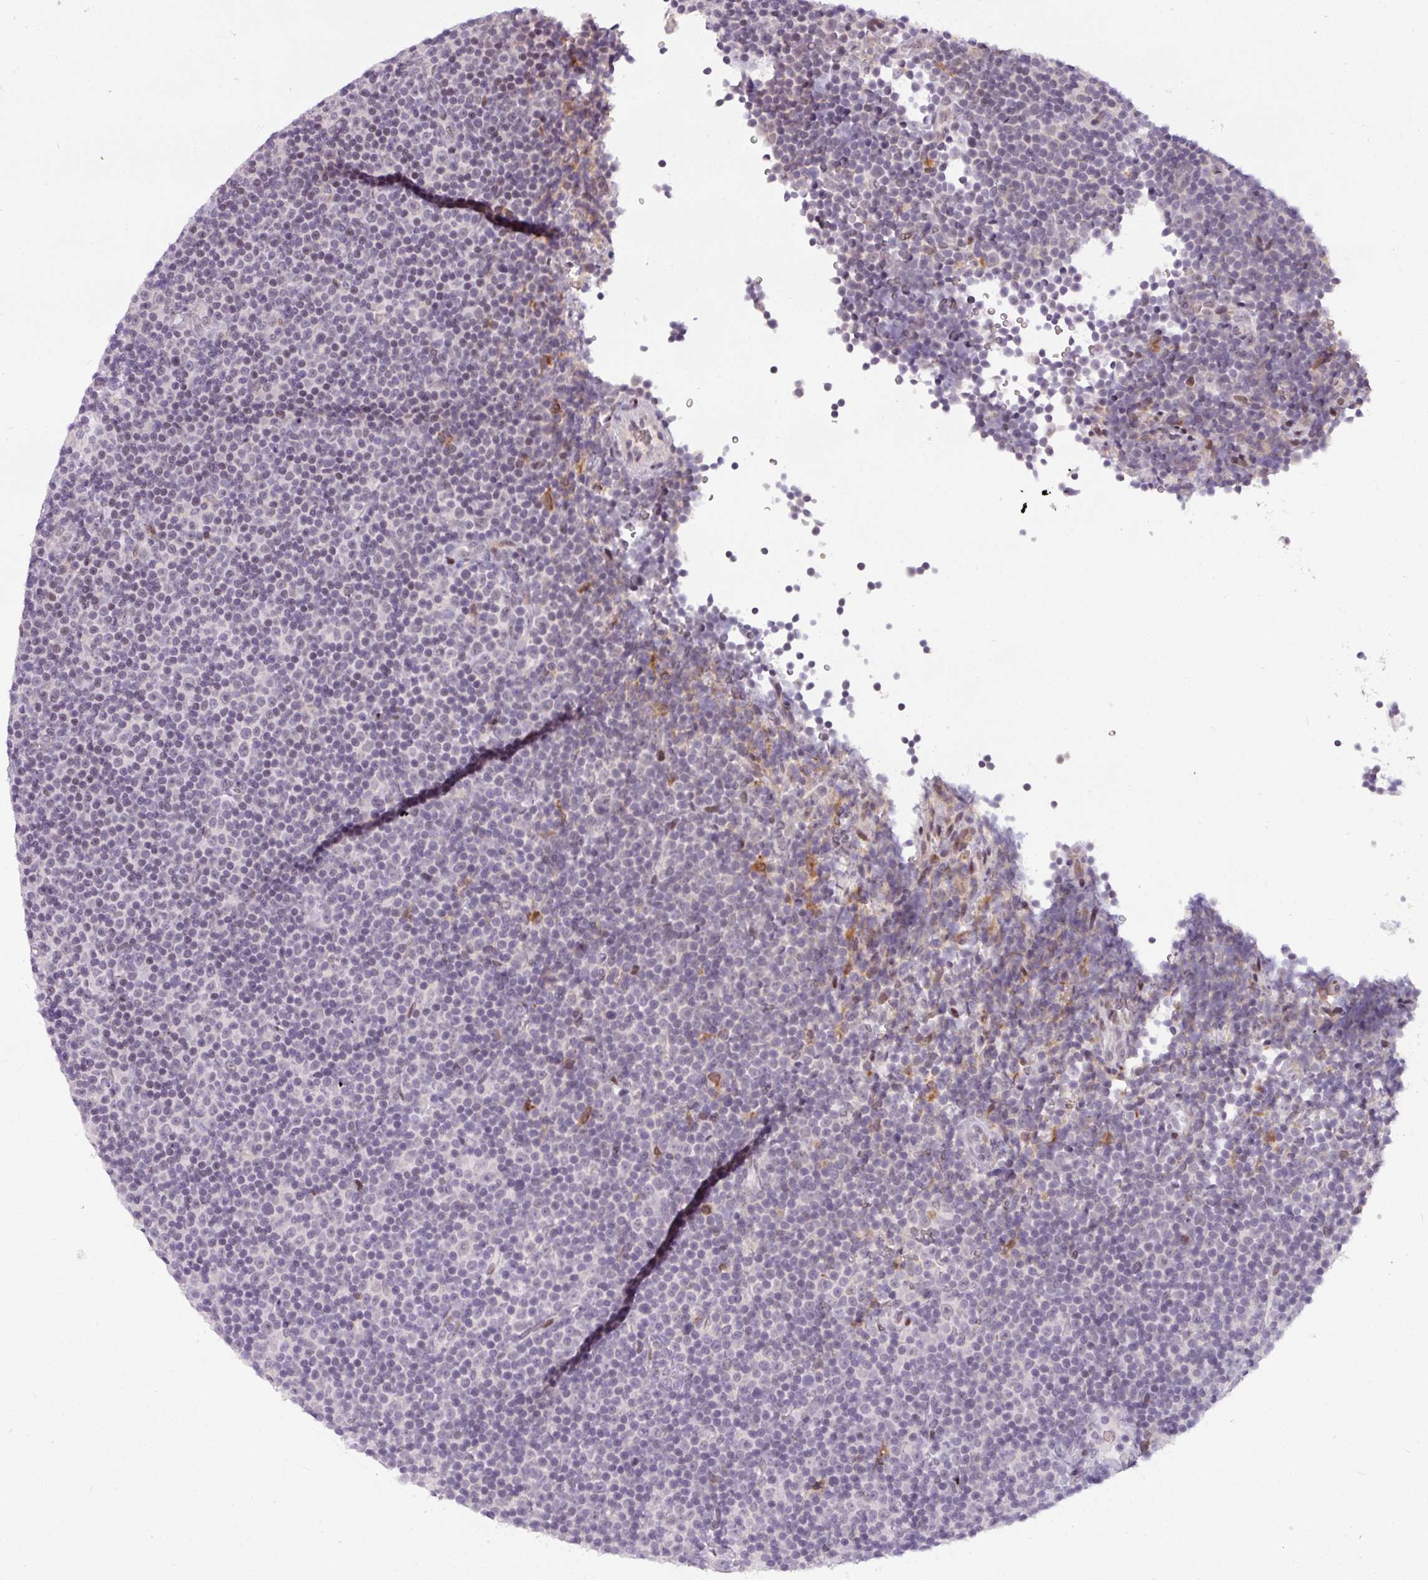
{"staining": {"intensity": "negative", "quantity": "none", "location": "none"}, "tissue": "lymphoma", "cell_type": "Tumor cells", "image_type": "cancer", "snomed": [{"axis": "morphology", "description": "Malignant lymphoma, non-Hodgkin's type, Low grade"}, {"axis": "topography", "description": "Lymph node"}], "caption": "Immunohistochemistry (IHC) image of neoplastic tissue: lymphoma stained with DAB (3,3'-diaminobenzidine) demonstrates no significant protein expression in tumor cells. The staining is performed using DAB brown chromogen with nuclei counter-stained in using hematoxylin.", "gene": "SLC66A2", "patient": {"sex": "female", "age": 67}}